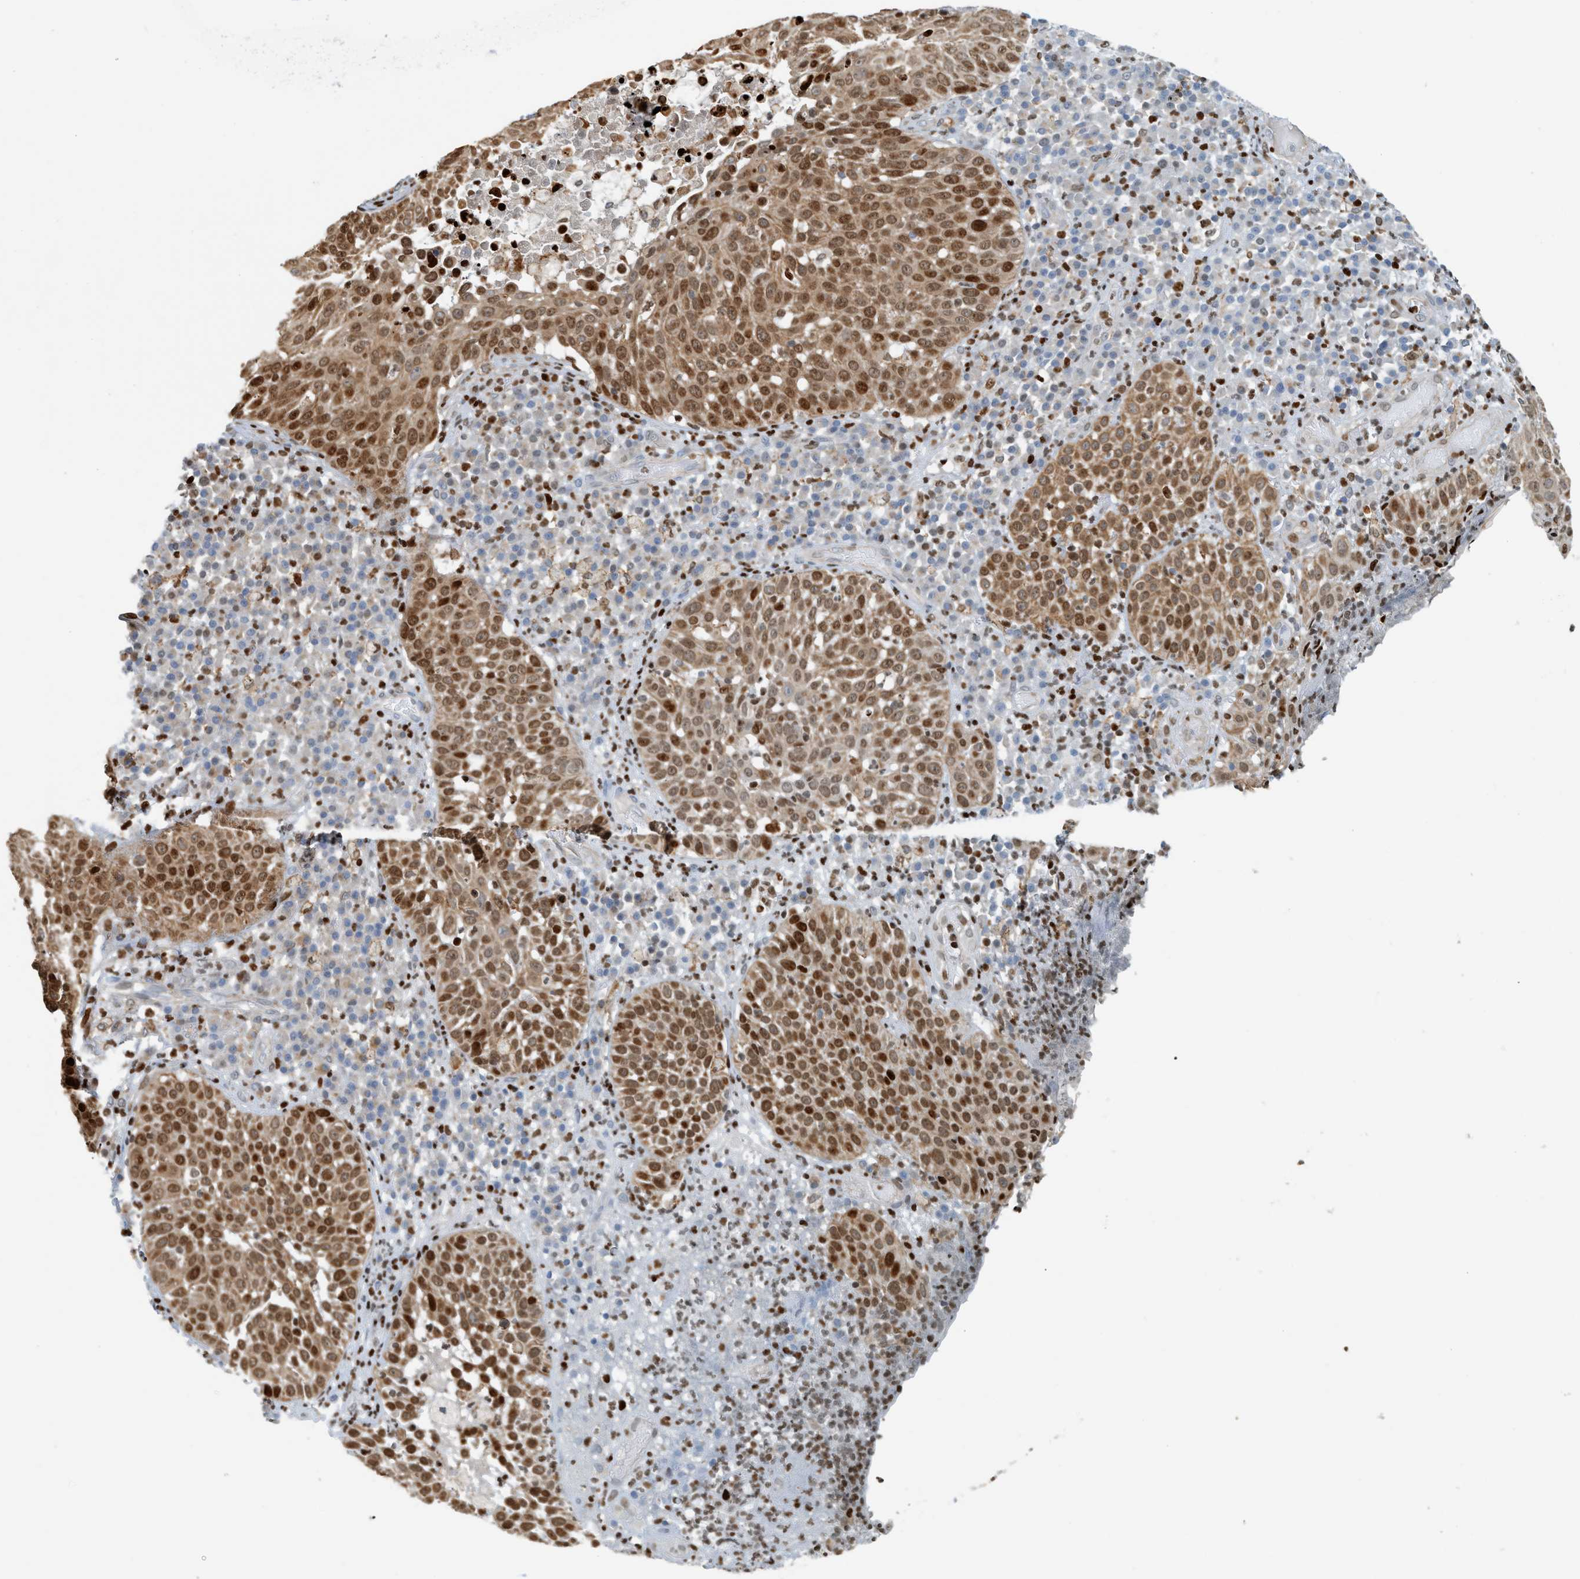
{"staining": {"intensity": "moderate", "quantity": ">75%", "location": "cytoplasmic/membranous,nuclear"}, "tissue": "skin cancer", "cell_type": "Tumor cells", "image_type": "cancer", "snomed": [{"axis": "morphology", "description": "Squamous cell carcinoma in situ, NOS"}, {"axis": "morphology", "description": "Squamous cell carcinoma, NOS"}, {"axis": "topography", "description": "Skin"}], "caption": "An immunohistochemistry image of tumor tissue is shown. Protein staining in brown highlights moderate cytoplasmic/membranous and nuclear positivity in squamous cell carcinoma (skin) within tumor cells. The staining was performed using DAB (3,3'-diaminobenzidine) to visualize the protein expression in brown, while the nuclei were stained in blue with hematoxylin (Magnification: 20x).", "gene": "SH3D19", "patient": {"sex": "male", "age": 93}}